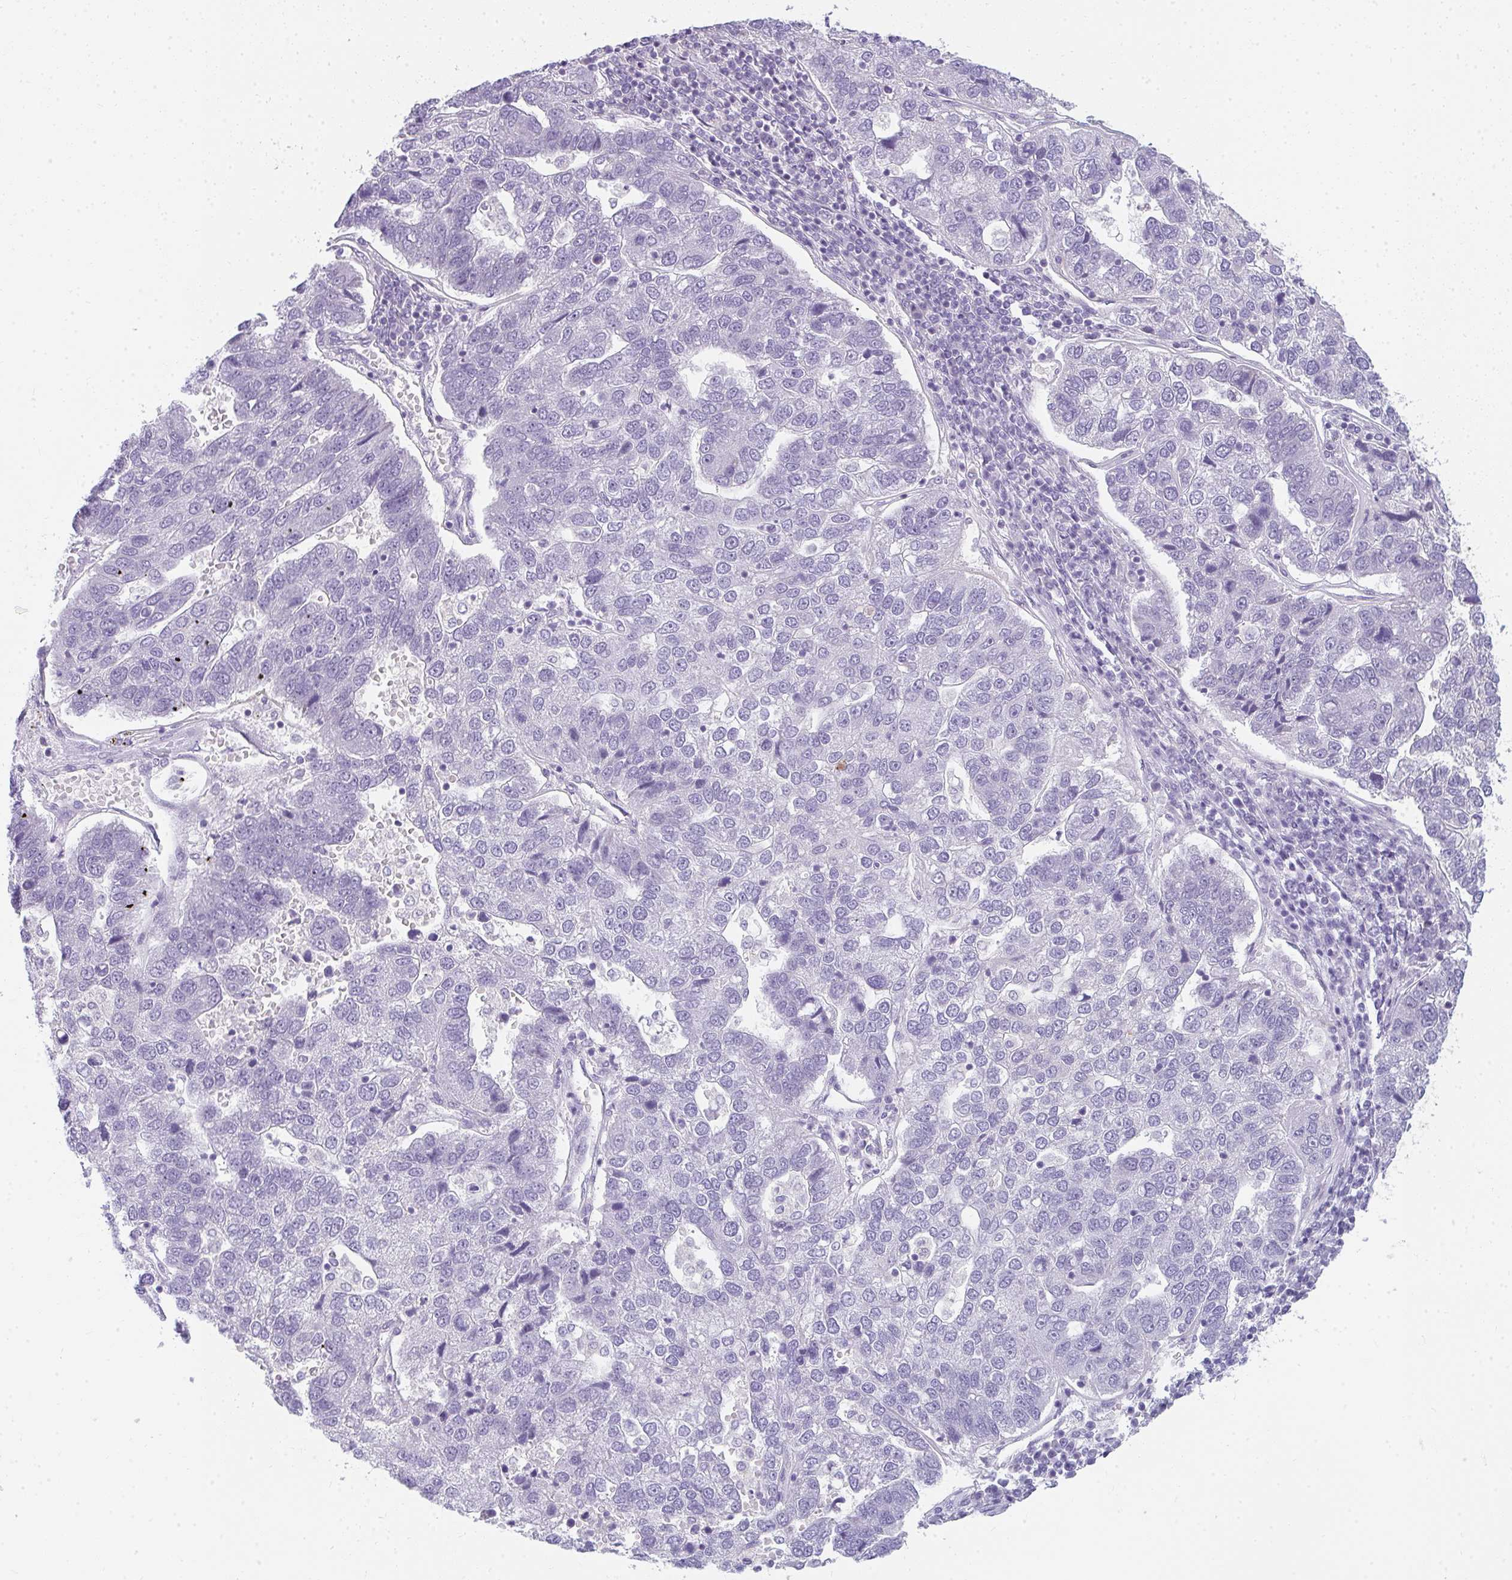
{"staining": {"intensity": "negative", "quantity": "none", "location": "none"}, "tissue": "pancreatic cancer", "cell_type": "Tumor cells", "image_type": "cancer", "snomed": [{"axis": "morphology", "description": "Adenocarcinoma, NOS"}, {"axis": "topography", "description": "Pancreas"}], "caption": "High power microscopy photomicrograph of an immunohistochemistry (IHC) photomicrograph of pancreatic cancer, revealing no significant expression in tumor cells.", "gene": "PPP1R3G", "patient": {"sex": "female", "age": 61}}